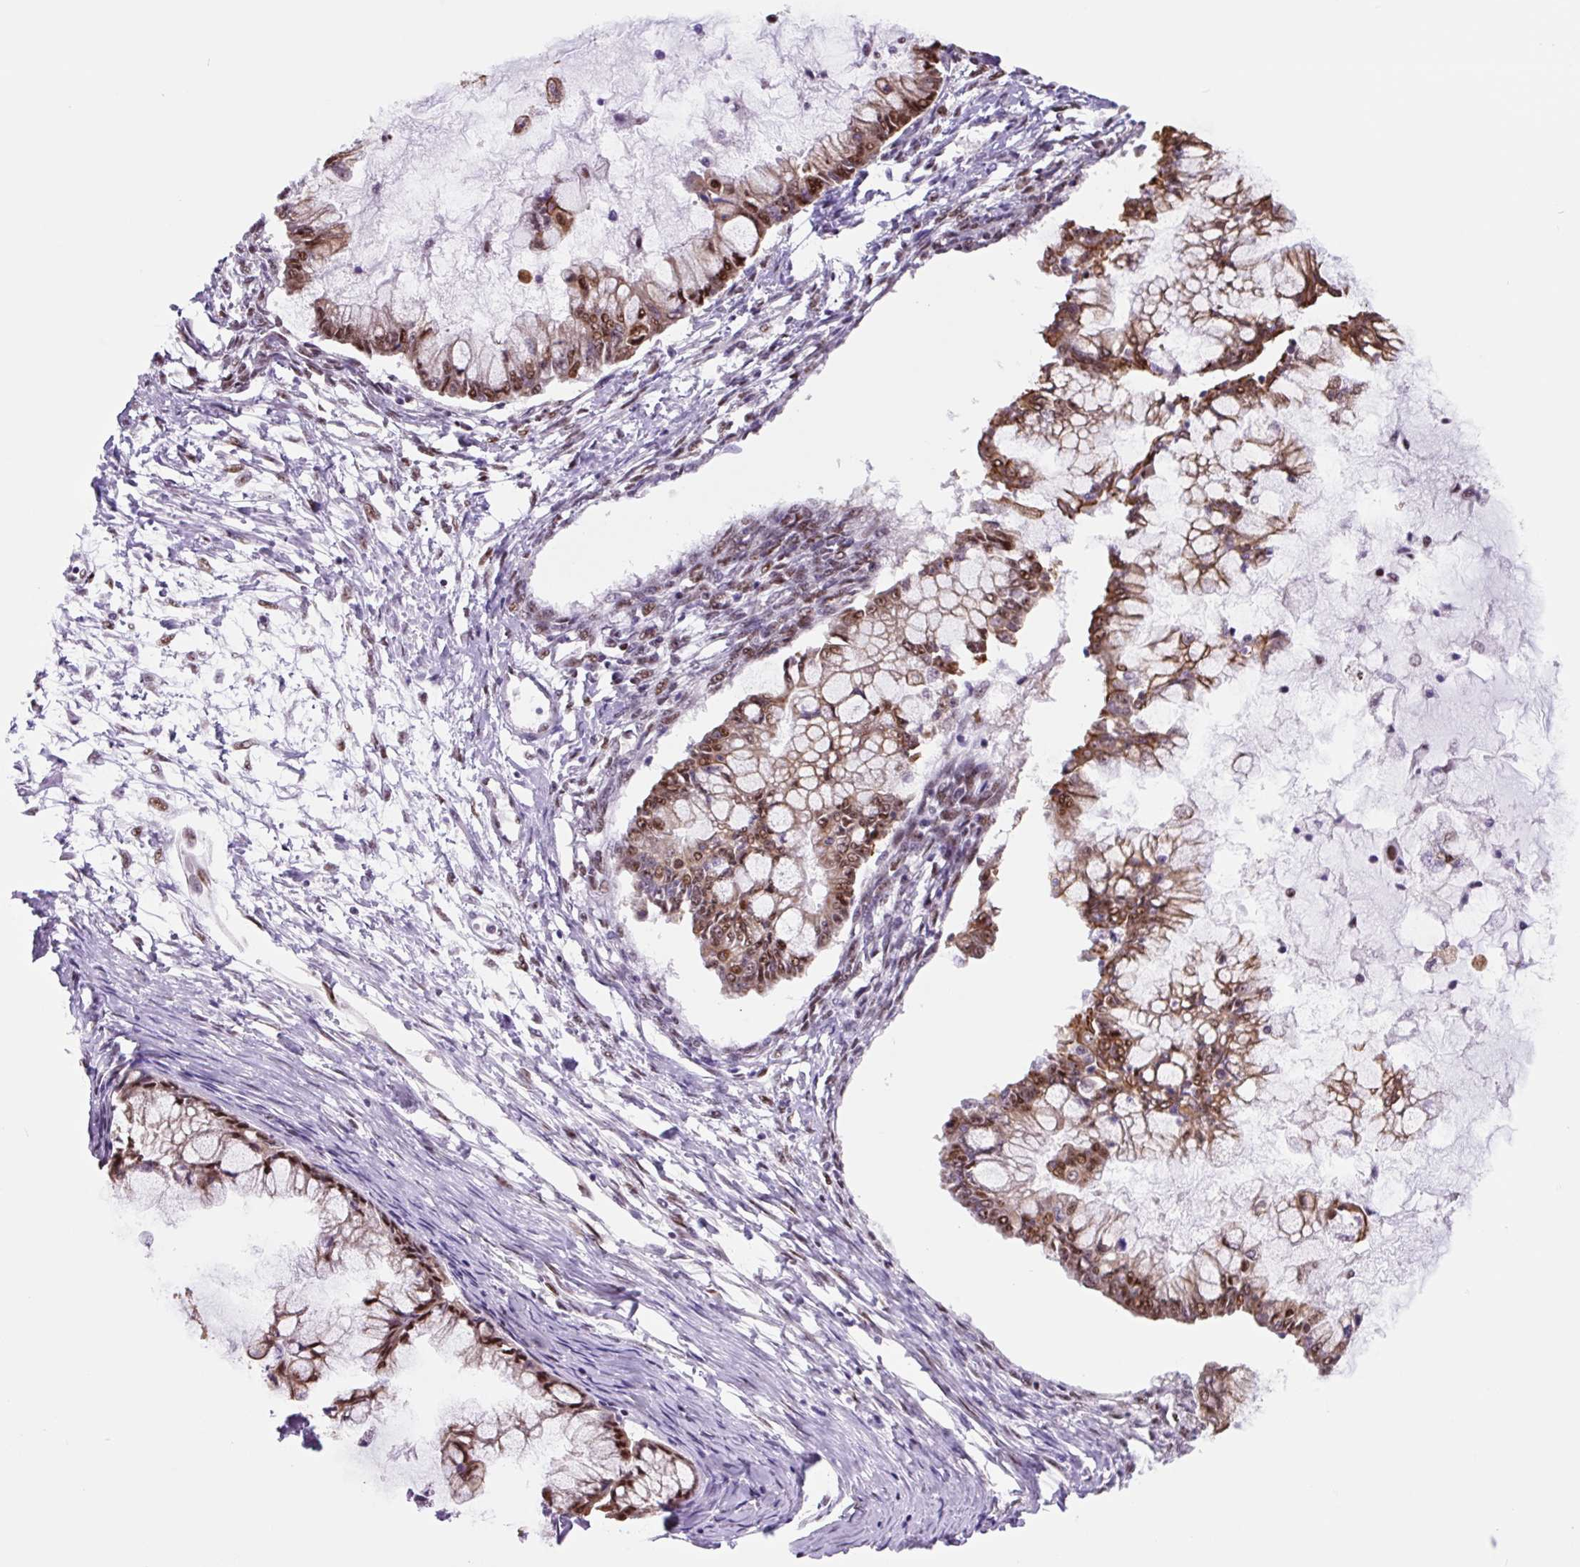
{"staining": {"intensity": "moderate", "quantity": ">75%", "location": "cytoplasmic/membranous,nuclear"}, "tissue": "ovarian cancer", "cell_type": "Tumor cells", "image_type": "cancer", "snomed": [{"axis": "morphology", "description": "Cystadenocarcinoma, mucinous, NOS"}, {"axis": "topography", "description": "Ovary"}], "caption": "Immunohistochemistry histopathology image of neoplastic tissue: ovarian cancer (mucinous cystadenocarcinoma) stained using immunohistochemistry exhibits medium levels of moderate protein expression localized specifically in the cytoplasmic/membranous and nuclear of tumor cells, appearing as a cytoplasmic/membranous and nuclear brown color.", "gene": "TAF1A", "patient": {"sex": "female", "age": 34}}